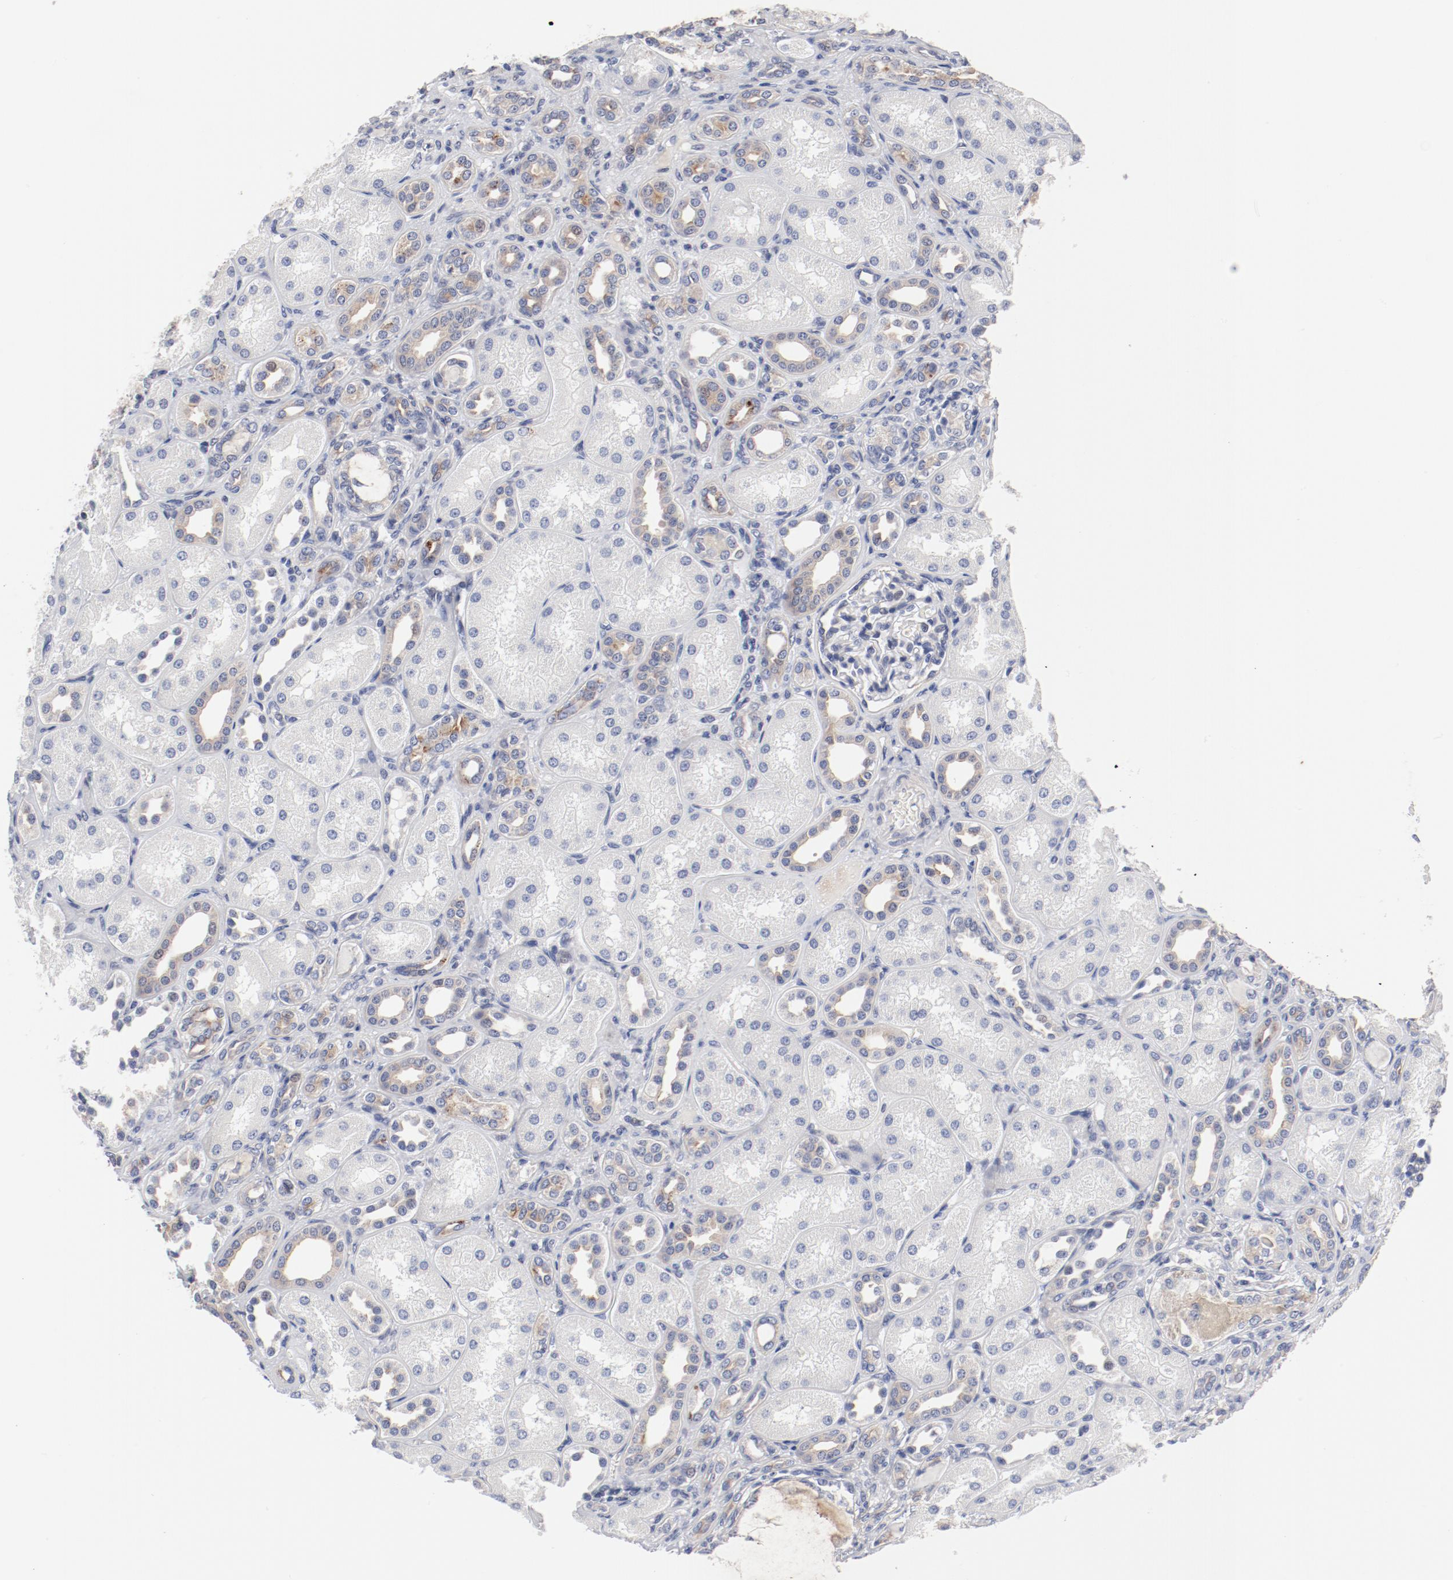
{"staining": {"intensity": "negative", "quantity": "none", "location": "none"}, "tissue": "kidney", "cell_type": "Cells in glomeruli", "image_type": "normal", "snomed": [{"axis": "morphology", "description": "Normal tissue, NOS"}, {"axis": "topography", "description": "Kidney"}], "caption": "Immunohistochemical staining of benign human kidney demonstrates no significant expression in cells in glomeruli.", "gene": "GPR143", "patient": {"sex": "male", "age": 7}}